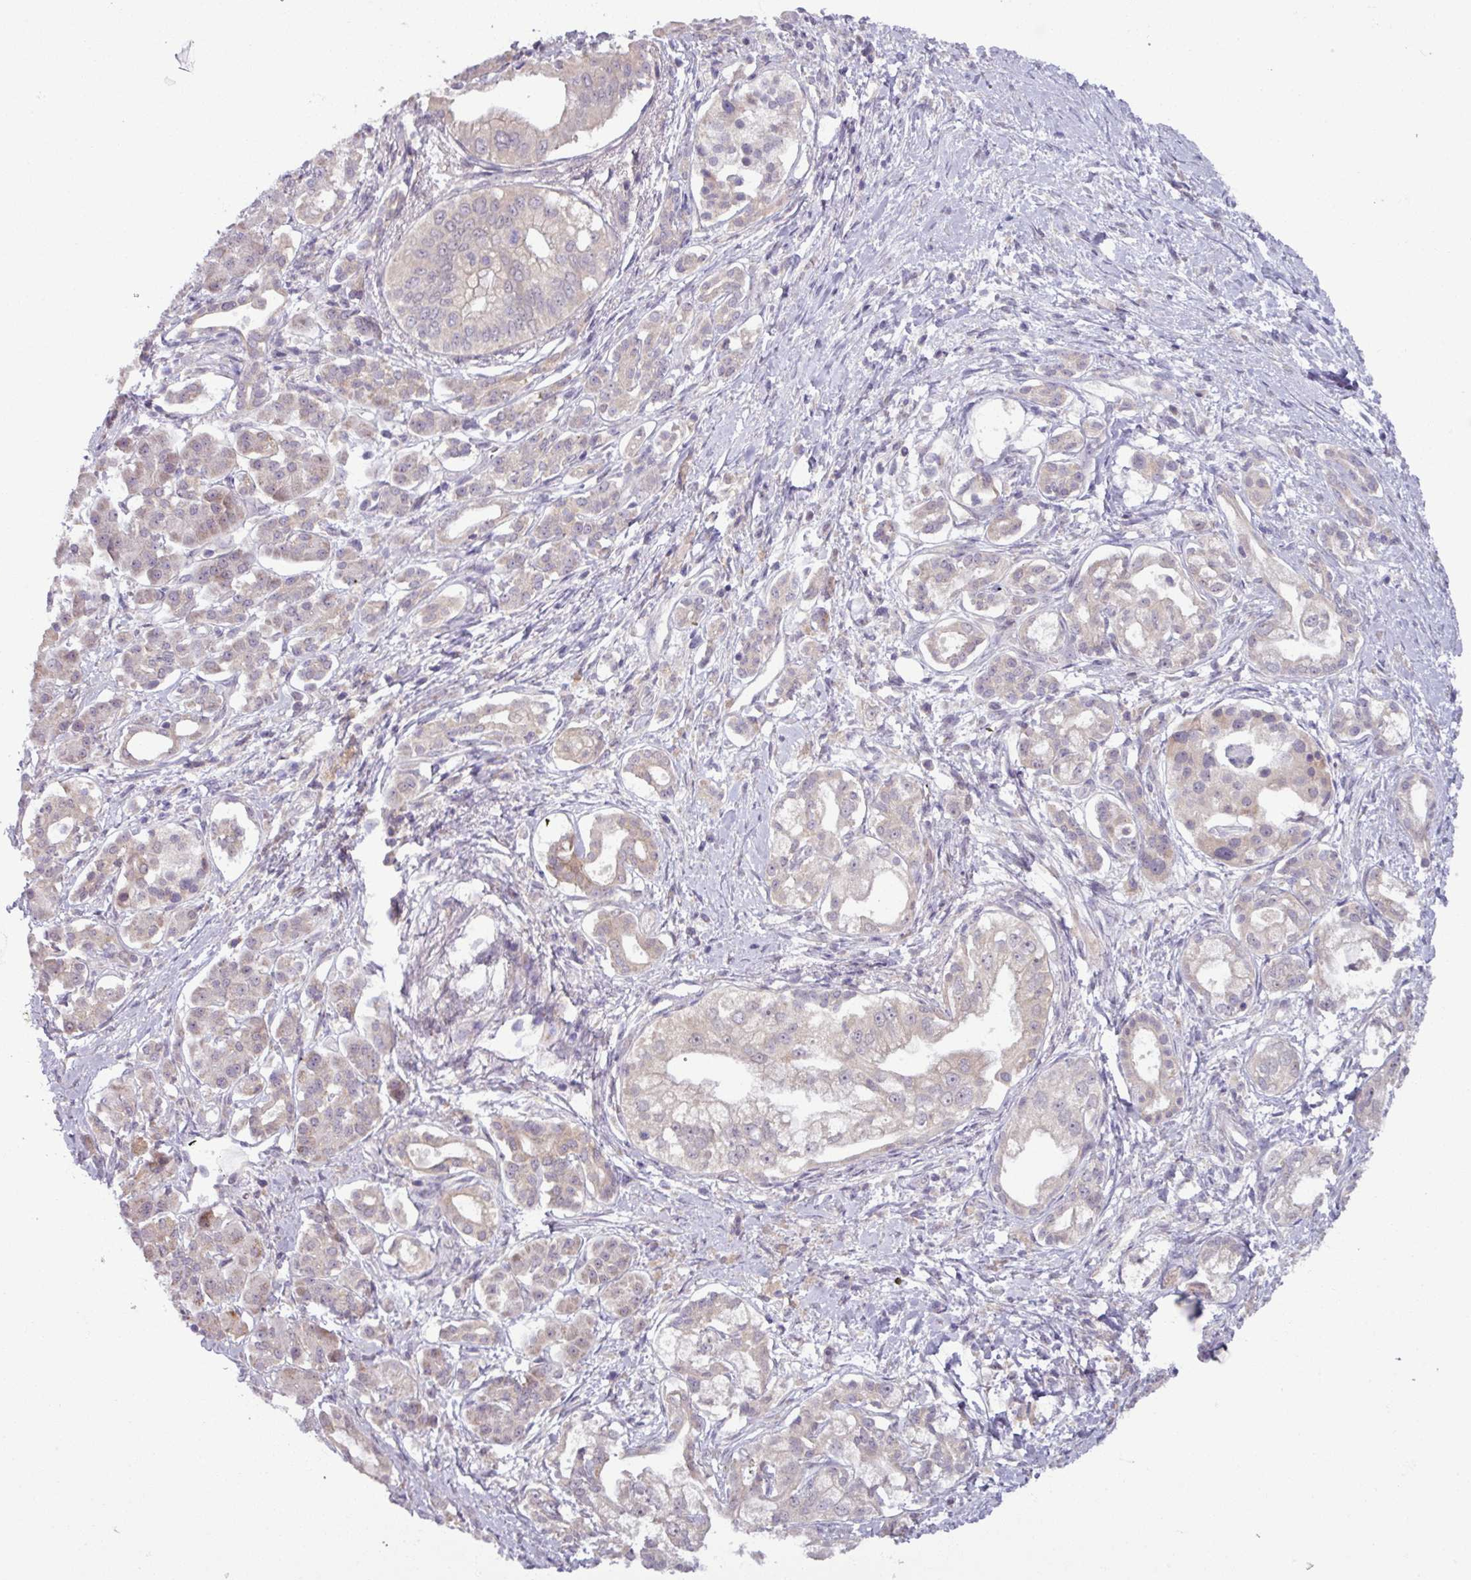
{"staining": {"intensity": "negative", "quantity": "none", "location": "none"}, "tissue": "pancreatic cancer", "cell_type": "Tumor cells", "image_type": "cancer", "snomed": [{"axis": "morphology", "description": "Adenocarcinoma, NOS"}, {"axis": "topography", "description": "Pancreas"}], "caption": "Immunohistochemistry (IHC) histopathology image of human pancreatic cancer stained for a protein (brown), which exhibits no staining in tumor cells.", "gene": "OGFOD3", "patient": {"sex": "male", "age": 70}}